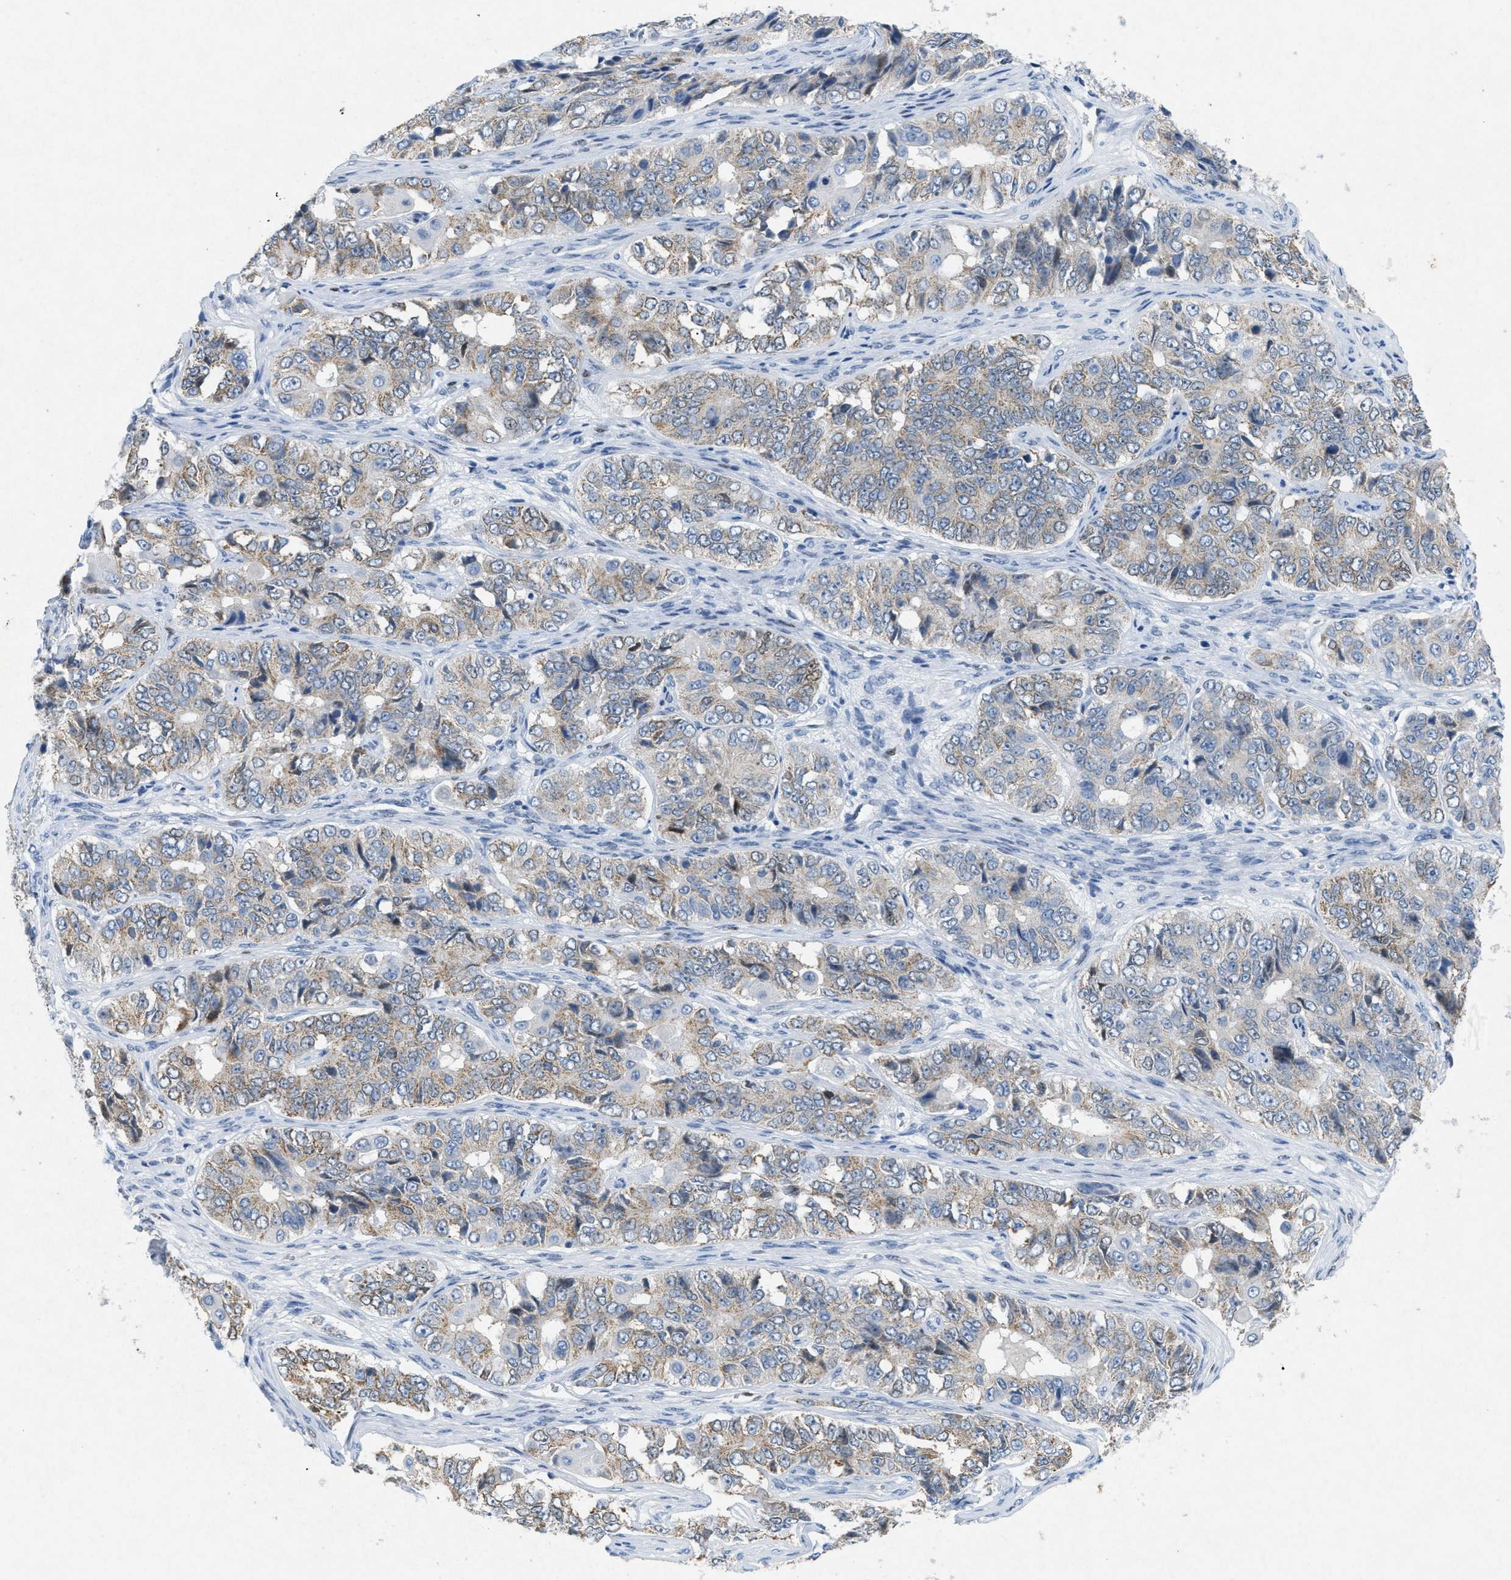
{"staining": {"intensity": "weak", "quantity": ">75%", "location": "cytoplasmic/membranous"}, "tissue": "ovarian cancer", "cell_type": "Tumor cells", "image_type": "cancer", "snomed": [{"axis": "morphology", "description": "Carcinoma, endometroid"}, {"axis": "topography", "description": "Ovary"}], "caption": "High-magnification brightfield microscopy of ovarian cancer (endometroid carcinoma) stained with DAB (3,3'-diaminobenzidine) (brown) and counterstained with hematoxylin (blue). tumor cells exhibit weak cytoplasmic/membranous staining is identified in about>75% of cells.", "gene": "TASOR", "patient": {"sex": "female", "age": 51}}